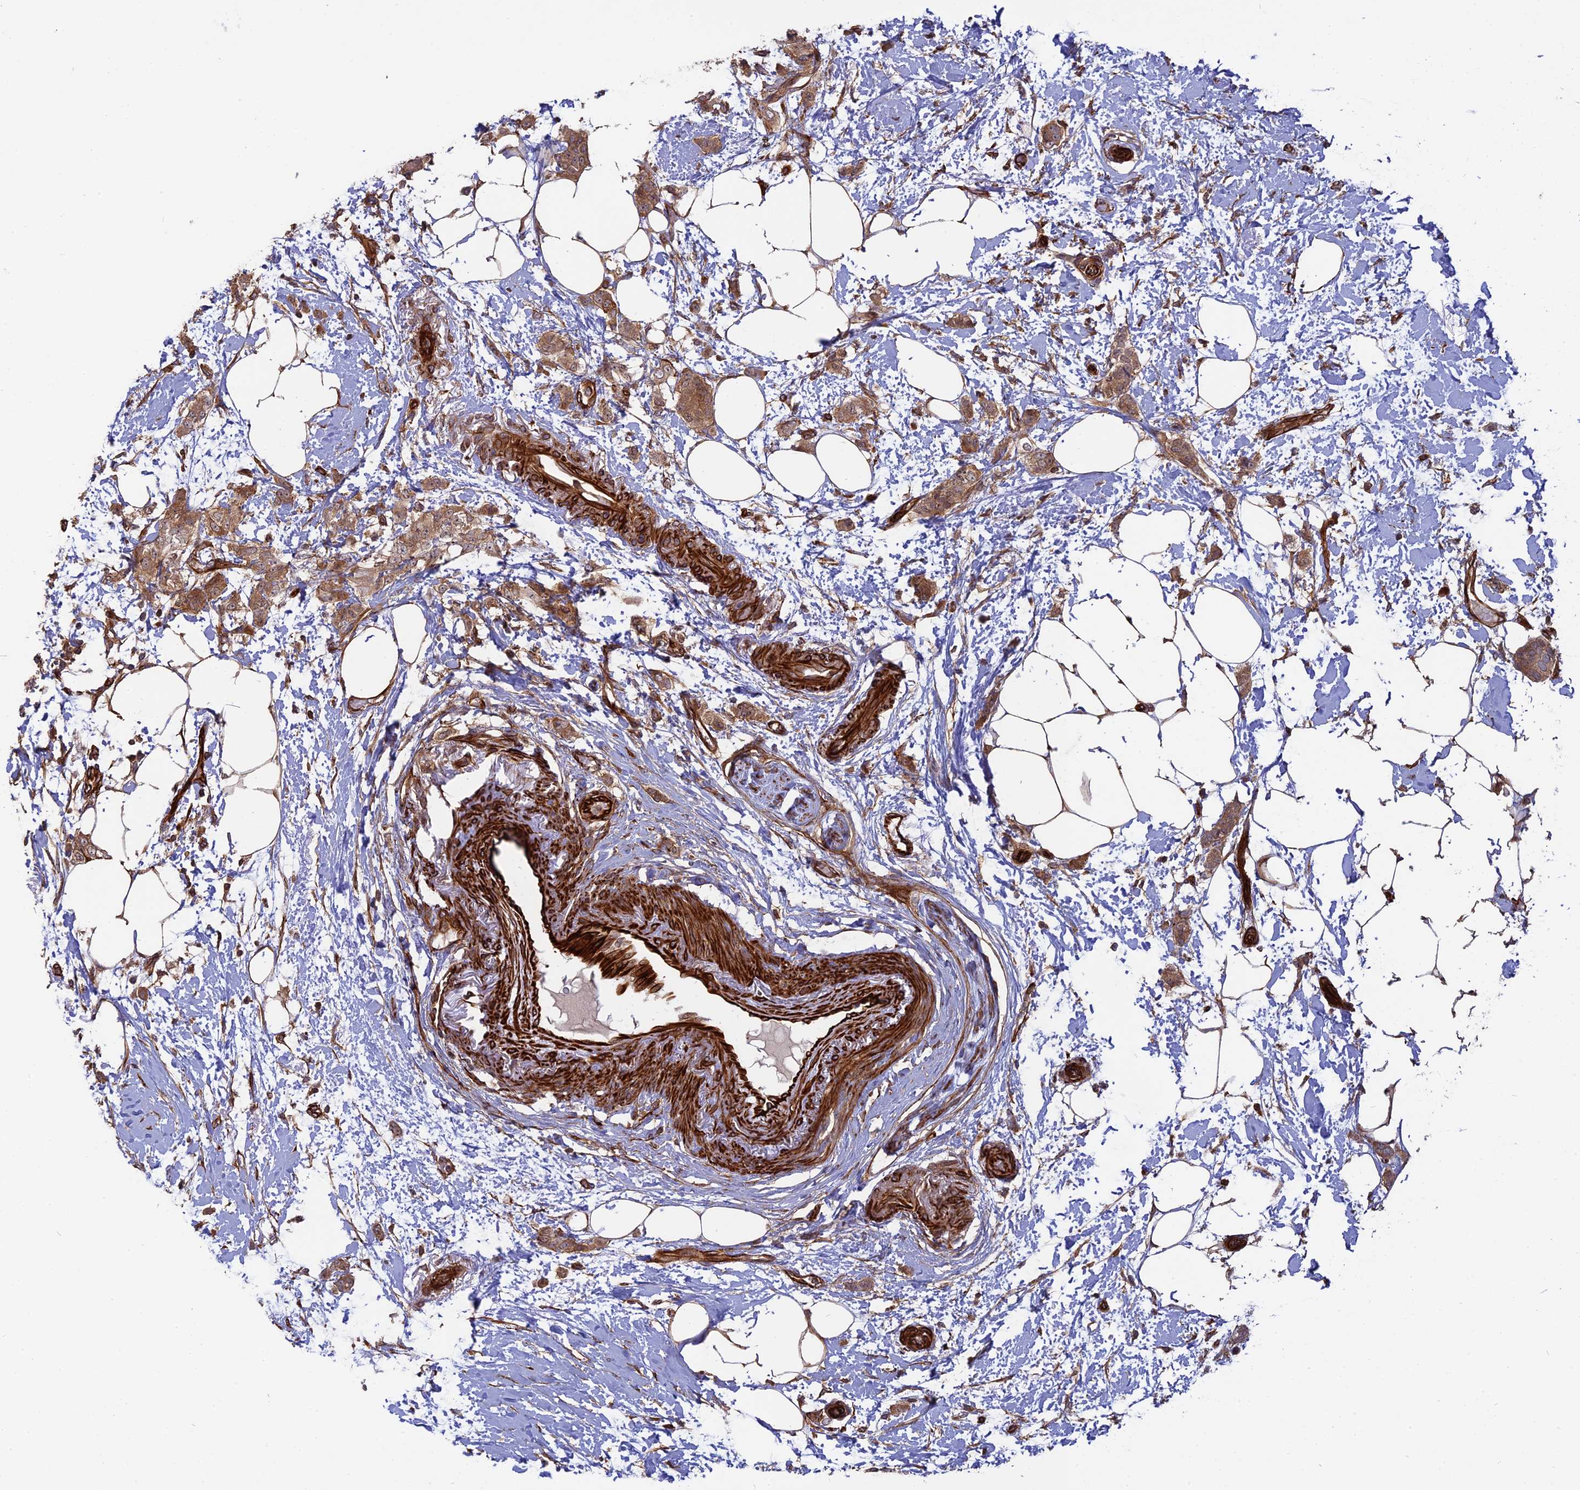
{"staining": {"intensity": "moderate", "quantity": ">75%", "location": "cytoplasmic/membranous"}, "tissue": "breast cancer", "cell_type": "Tumor cells", "image_type": "cancer", "snomed": [{"axis": "morphology", "description": "Duct carcinoma"}, {"axis": "topography", "description": "Breast"}], "caption": "Human breast infiltrating ductal carcinoma stained for a protein (brown) exhibits moderate cytoplasmic/membranous positive positivity in about >75% of tumor cells.", "gene": "PHLDB3", "patient": {"sex": "female", "age": 72}}